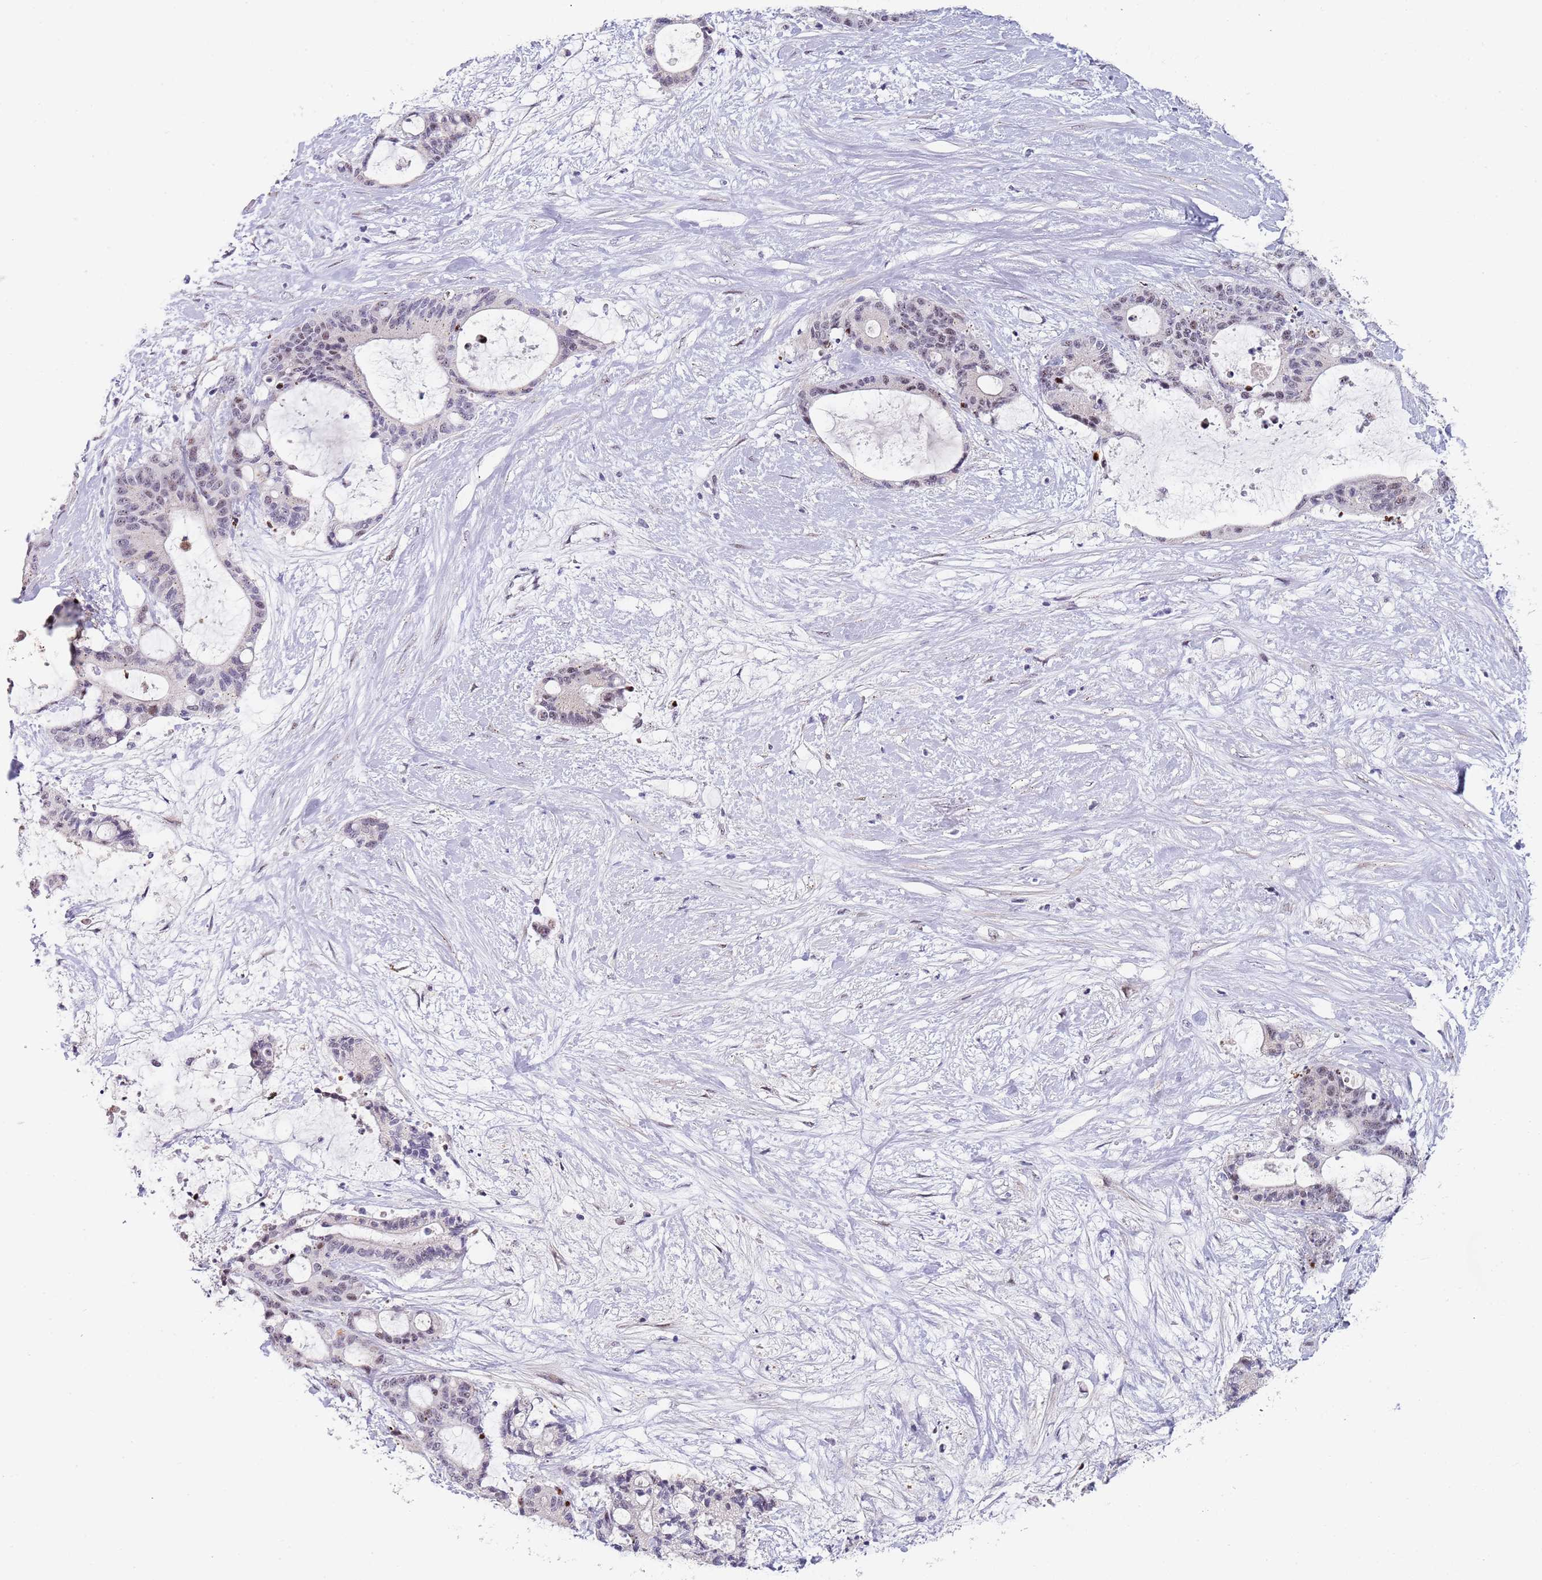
{"staining": {"intensity": "weak", "quantity": "<25%", "location": "nuclear"}, "tissue": "liver cancer", "cell_type": "Tumor cells", "image_type": "cancer", "snomed": [{"axis": "morphology", "description": "Normal tissue, NOS"}, {"axis": "morphology", "description": "Cholangiocarcinoma"}, {"axis": "topography", "description": "Liver"}, {"axis": "topography", "description": "Peripheral nerve tissue"}], "caption": "Immunohistochemistry (IHC) histopathology image of neoplastic tissue: cholangiocarcinoma (liver) stained with DAB (3,3'-diaminobenzidine) shows no significant protein staining in tumor cells. (Immunohistochemistry (IHC), brightfield microscopy, high magnification).", "gene": "PLCL2", "patient": {"sex": "female", "age": 73}}